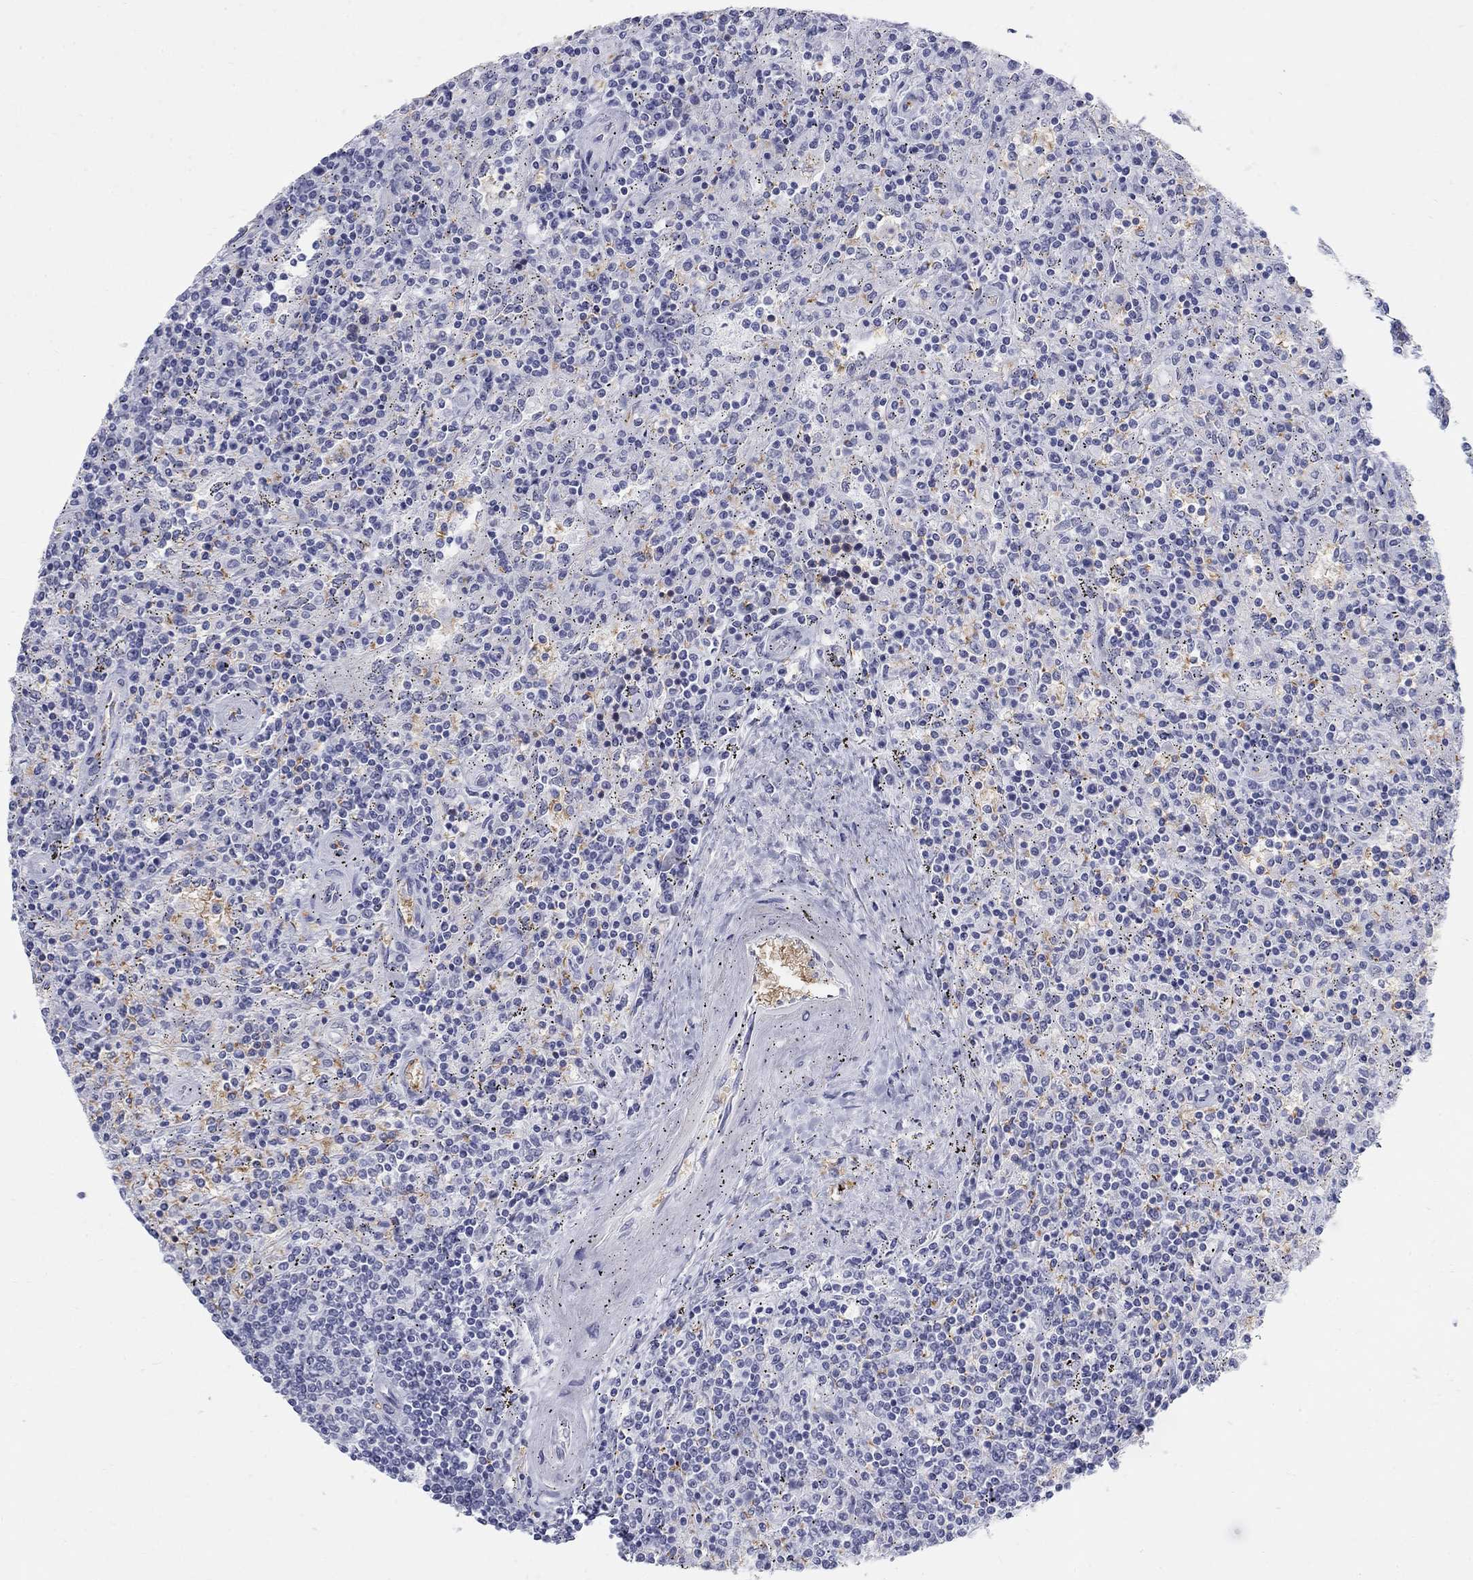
{"staining": {"intensity": "negative", "quantity": "none", "location": "none"}, "tissue": "lymphoma", "cell_type": "Tumor cells", "image_type": "cancer", "snomed": [{"axis": "morphology", "description": "Malignant lymphoma, non-Hodgkin's type, Low grade"}, {"axis": "topography", "description": "Spleen"}], "caption": "Tumor cells are negative for brown protein staining in malignant lymphoma, non-Hodgkin's type (low-grade). (Brightfield microscopy of DAB (3,3'-diaminobenzidine) immunohistochemistry at high magnification).", "gene": "DMTN", "patient": {"sex": "male", "age": 62}}